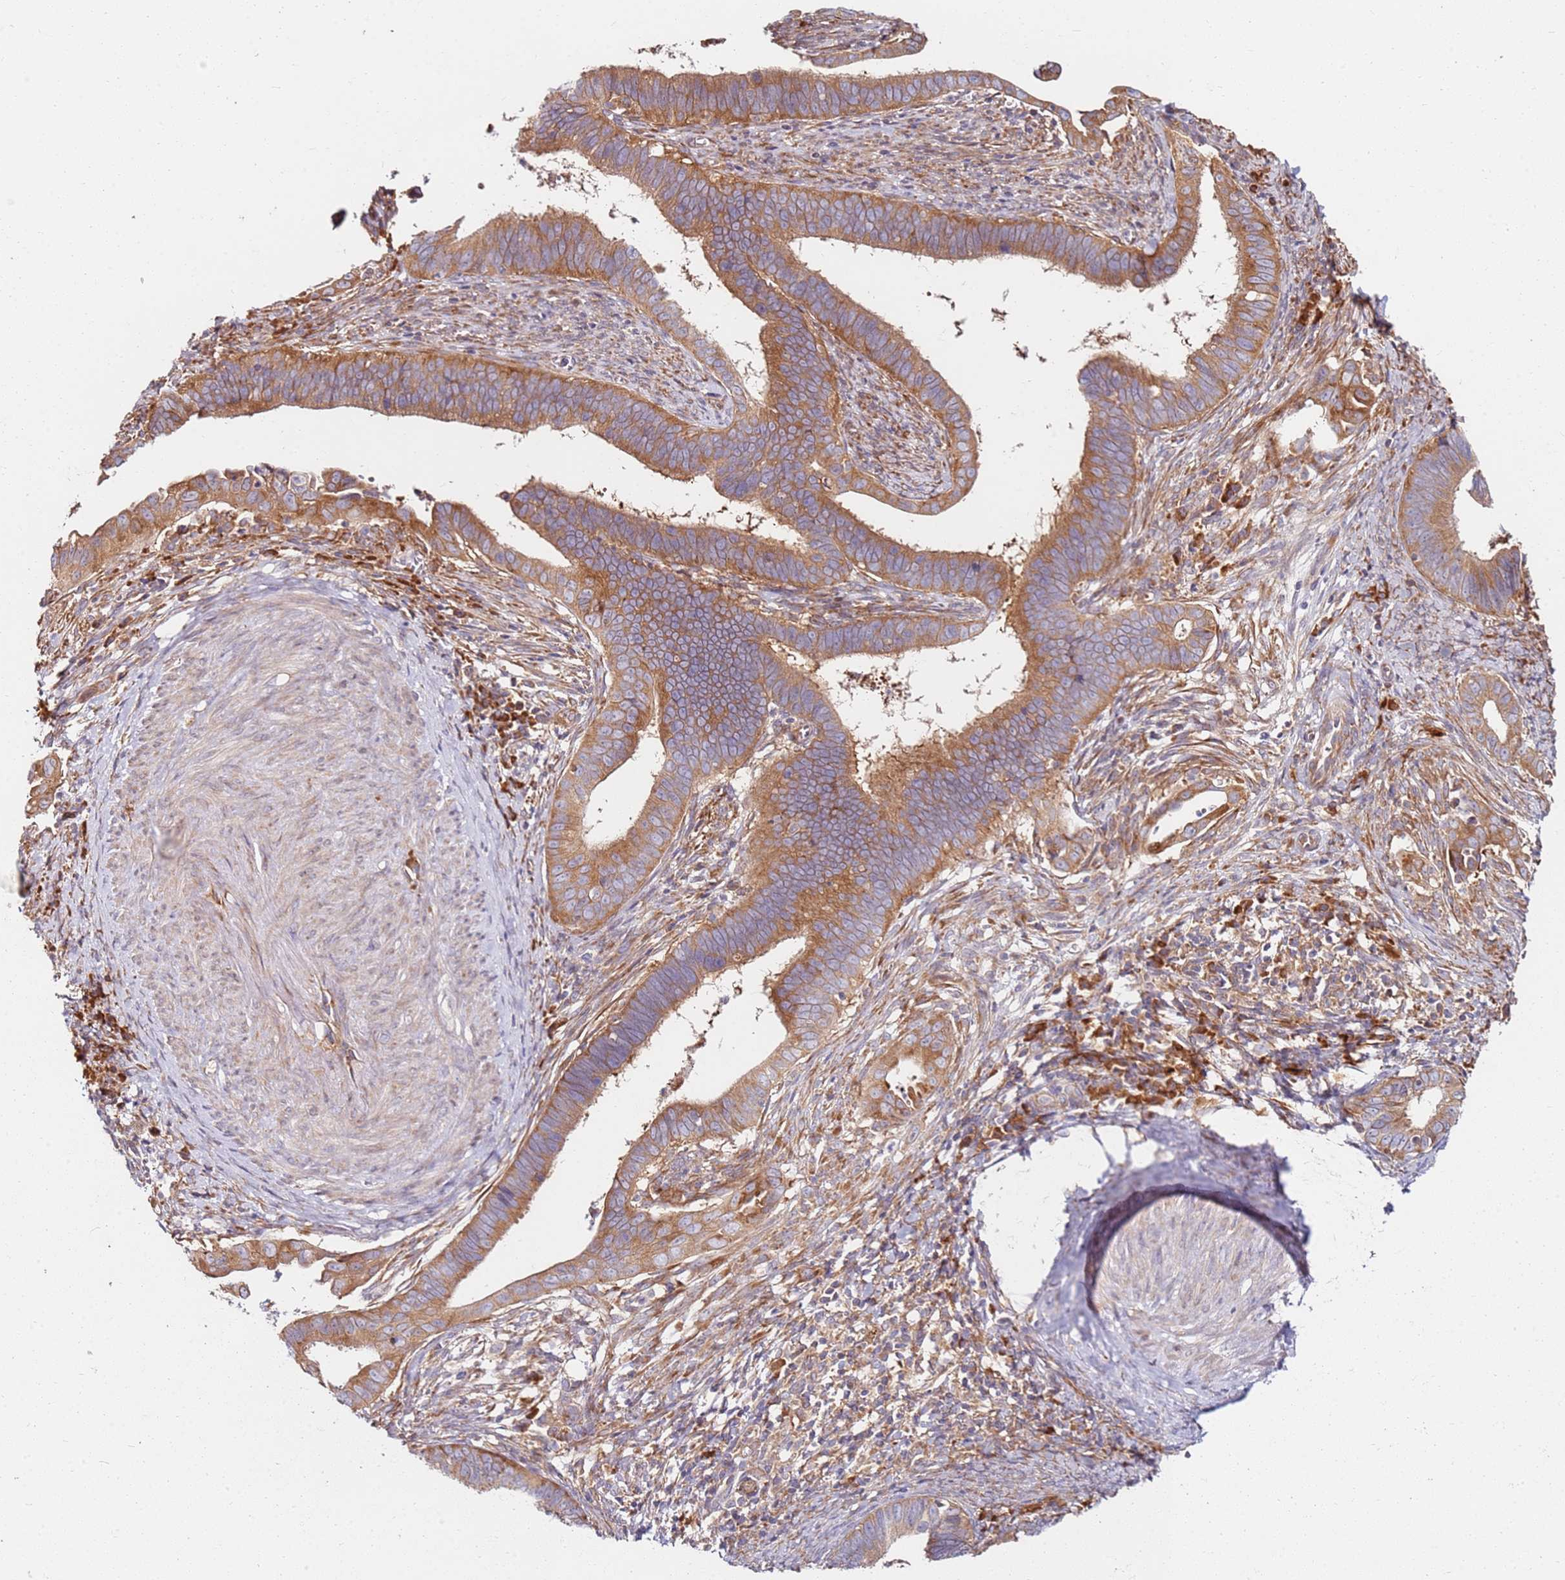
{"staining": {"intensity": "moderate", "quantity": ">75%", "location": "cytoplasmic/membranous"}, "tissue": "cervical cancer", "cell_type": "Tumor cells", "image_type": "cancer", "snomed": [{"axis": "morphology", "description": "Adenocarcinoma, NOS"}, {"axis": "topography", "description": "Cervix"}], "caption": "A brown stain labels moderate cytoplasmic/membranous staining of a protein in human cervical cancer tumor cells.", "gene": "RPS3A", "patient": {"sex": "female", "age": 42}}